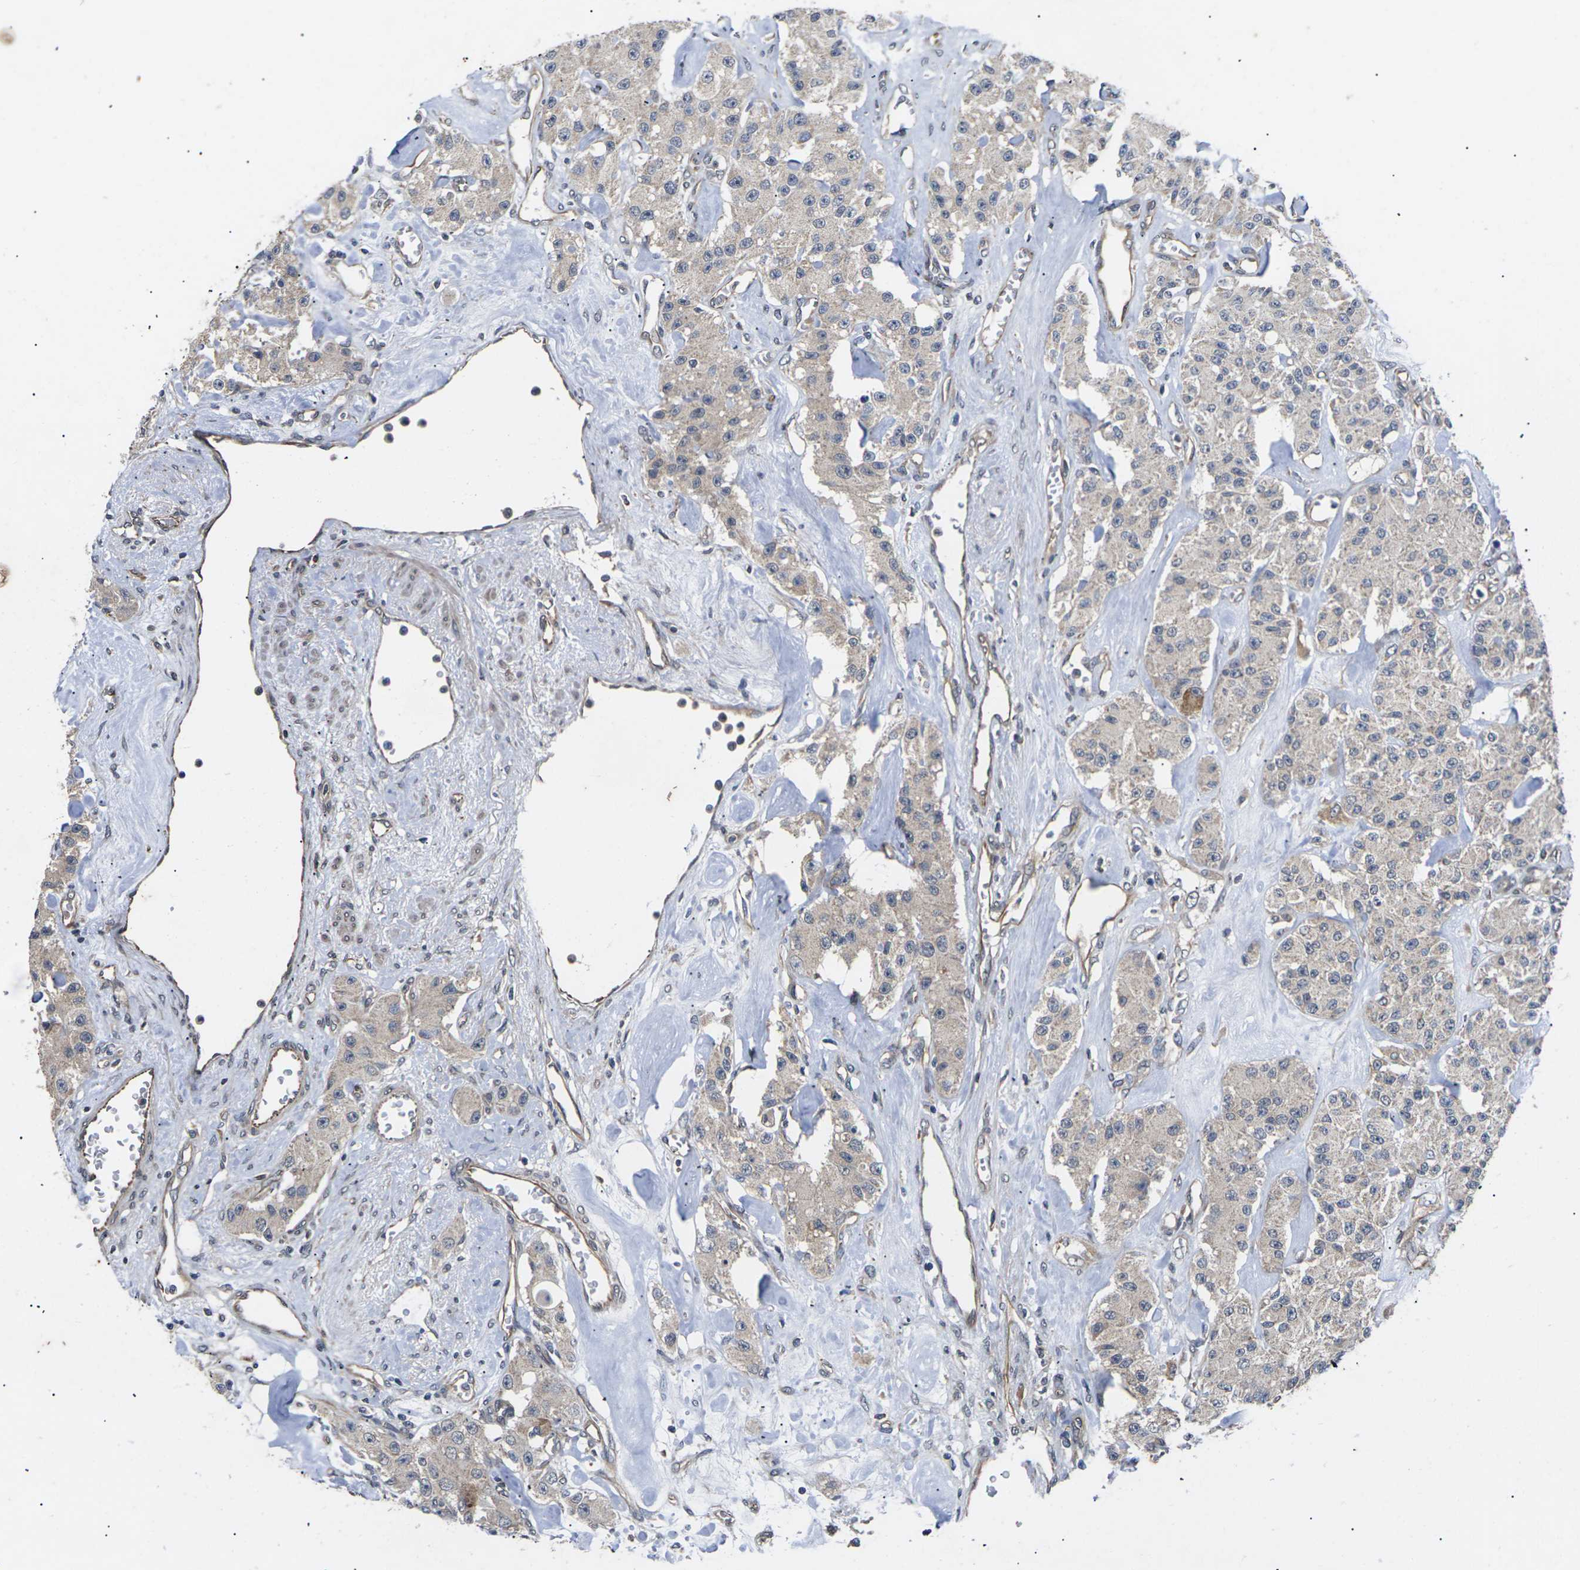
{"staining": {"intensity": "weak", "quantity": ">75%", "location": "cytoplasmic/membranous"}, "tissue": "carcinoid", "cell_type": "Tumor cells", "image_type": "cancer", "snomed": [{"axis": "morphology", "description": "Carcinoid, malignant, NOS"}, {"axis": "topography", "description": "Pancreas"}], "caption": "Carcinoid stained for a protein (brown) displays weak cytoplasmic/membranous positive positivity in about >75% of tumor cells.", "gene": "DKK2", "patient": {"sex": "male", "age": 41}}